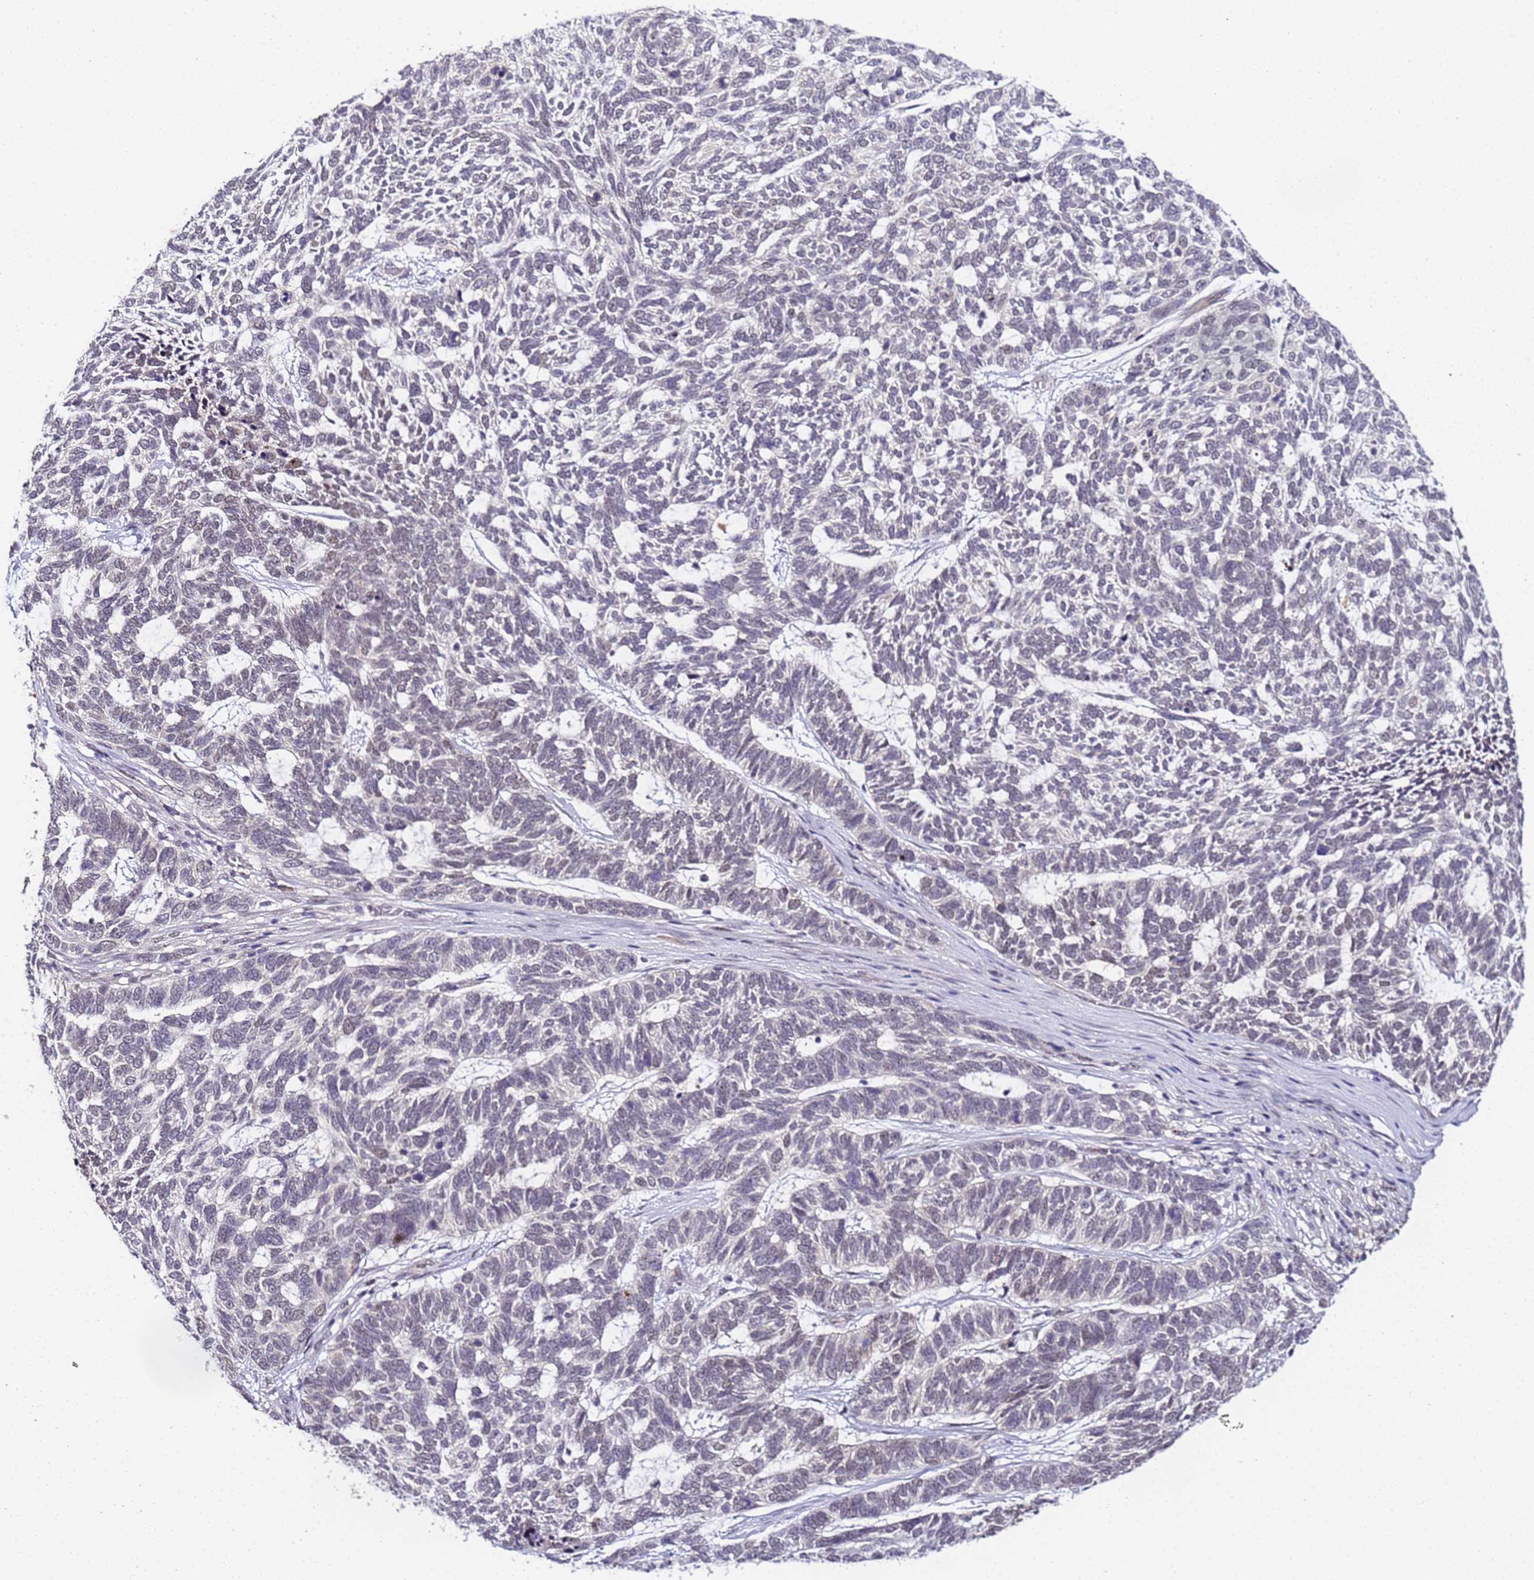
{"staining": {"intensity": "negative", "quantity": "none", "location": "none"}, "tissue": "skin cancer", "cell_type": "Tumor cells", "image_type": "cancer", "snomed": [{"axis": "morphology", "description": "Basal cell carcinoma"}, {"axis": "topography", "description": "Skin"}], "caption": "IHC photomicrograph of neoplastic tissue: skin cancer (basal cell carcinoma) stained with DAB displays no significant protein positivity in tumor cells. The staining was performed using DAB (3,3'-diaminobenzidine) to visualize the protein expression in brown, while the nuclei were stained in blue with hematoxylin (Magnification: 20x).", "gene": "LSM3", "patient": {"sex": "female", "age": 65}}